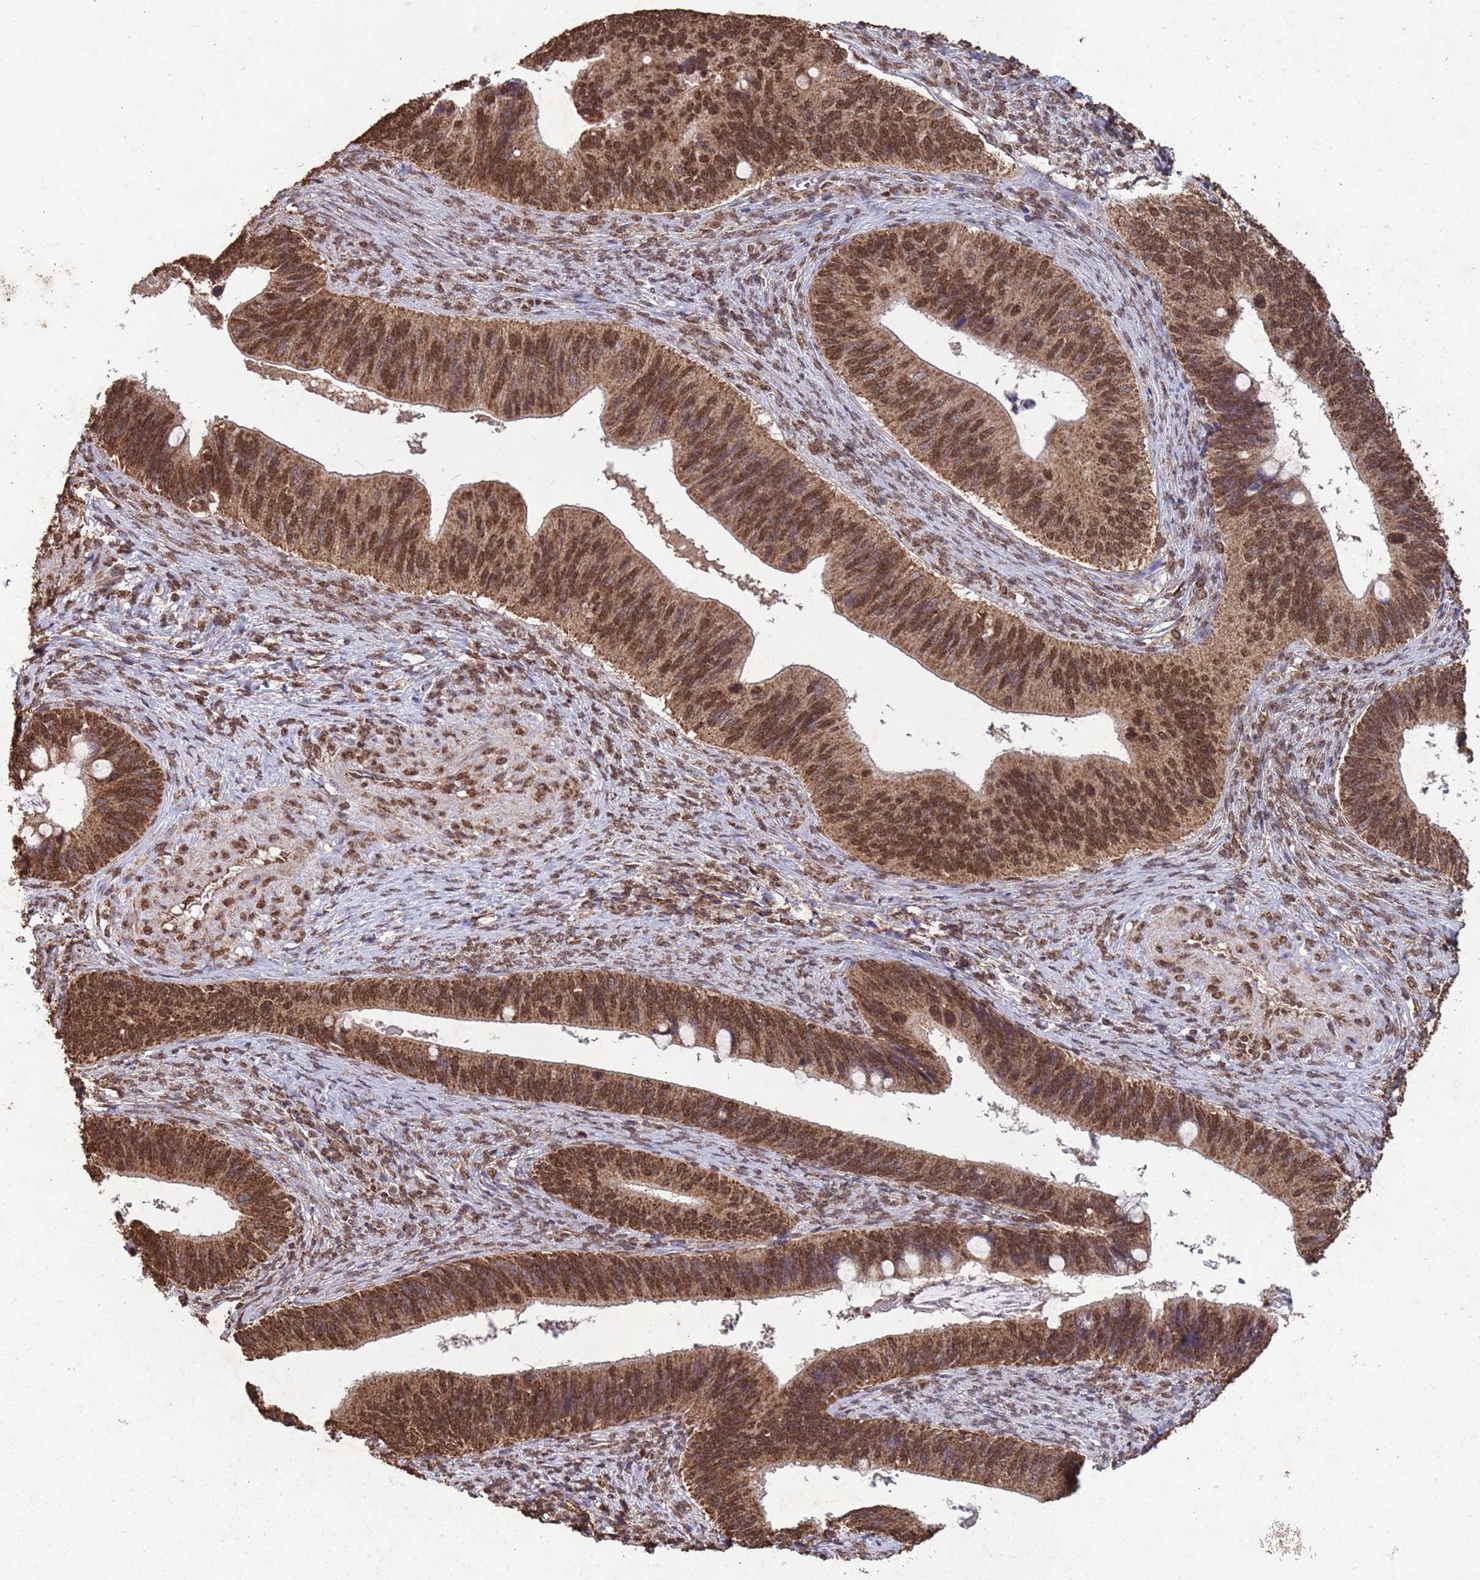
{"staining": {"intensity": "strong", "quantity": ">75%", "location": "nuclear"}, "tissue": "cervical cancer", "cell_type": "Tumor cells", "image_type": "cancer", "snomed": [{"axis": "morphology", "description": "Adenocarcinoma, NOS"}, {"axis": "topography", "description": "Cervix"}], "caption": "Cervical cancer stained with DAB IHC demonstrates high levels of strong nuclear staining in approximately >75% of tumor cells. Nuclei are stained in blue.", "gene": "HDAC10", "patient": {"sex": "female", "age": 42}}